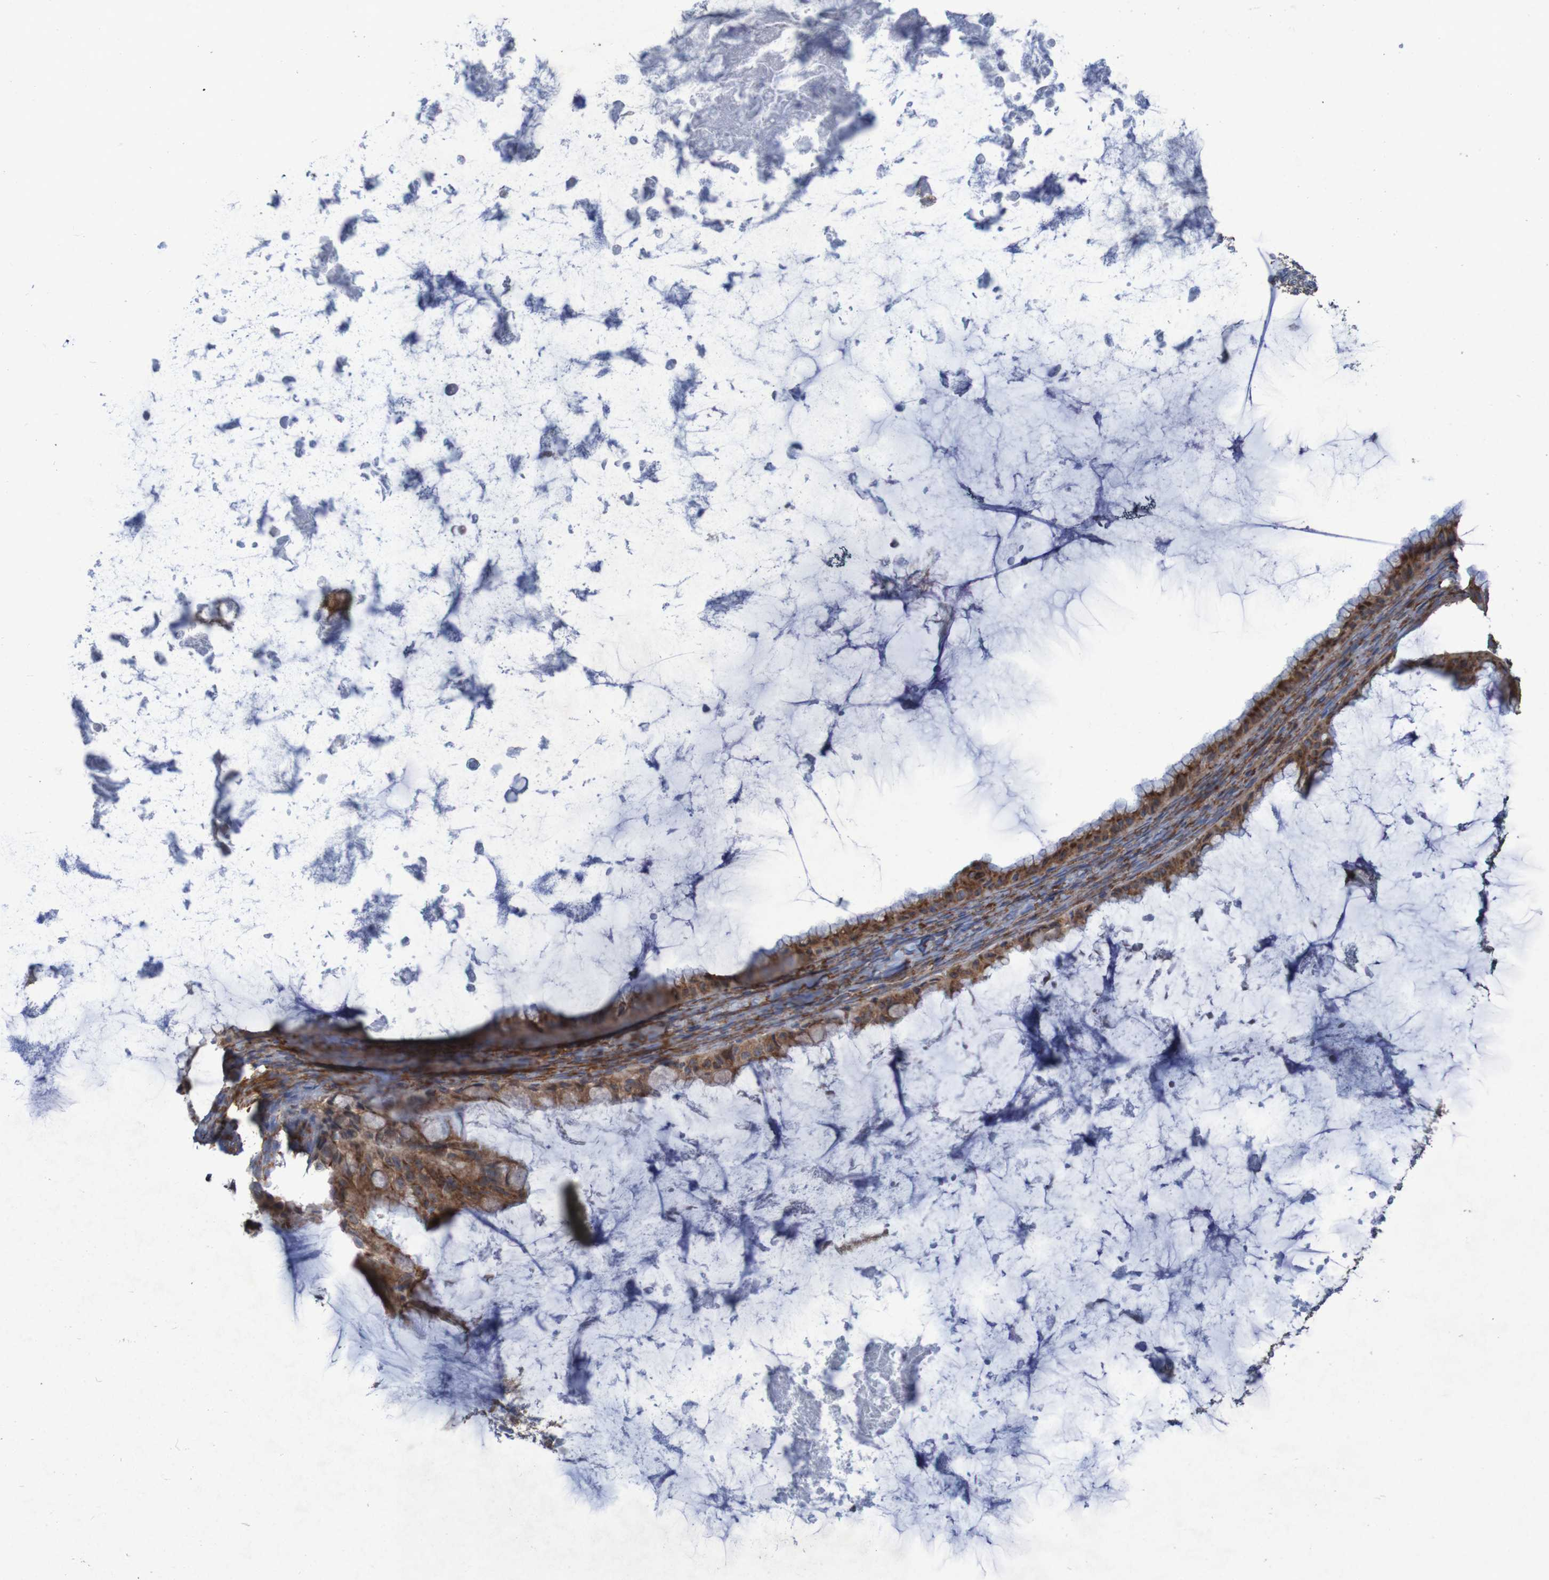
{"staining": {"intensity": "moderate", "quantity": ">75%", "location": "cytoplasmic/membranous"}, "tissue": "ovarian cancer", "cell_type": "Tumor cells", "image_type": "cancer", "snomed": [{"axis": "morphology", "description": "Cystadenocarcinoma, mucinous, NOS"}, {"axis": "topography", "description": "Ovary"}], "caption": "A photomicrograph of human ovarian cancer (mucinous cystadenocarcinoma) stained for a protein shows moderate cytoplasmic/membranous brown staining in tumor cells.", "gene": "RPL10", "patient": {"sex": "female", "age": 61}}